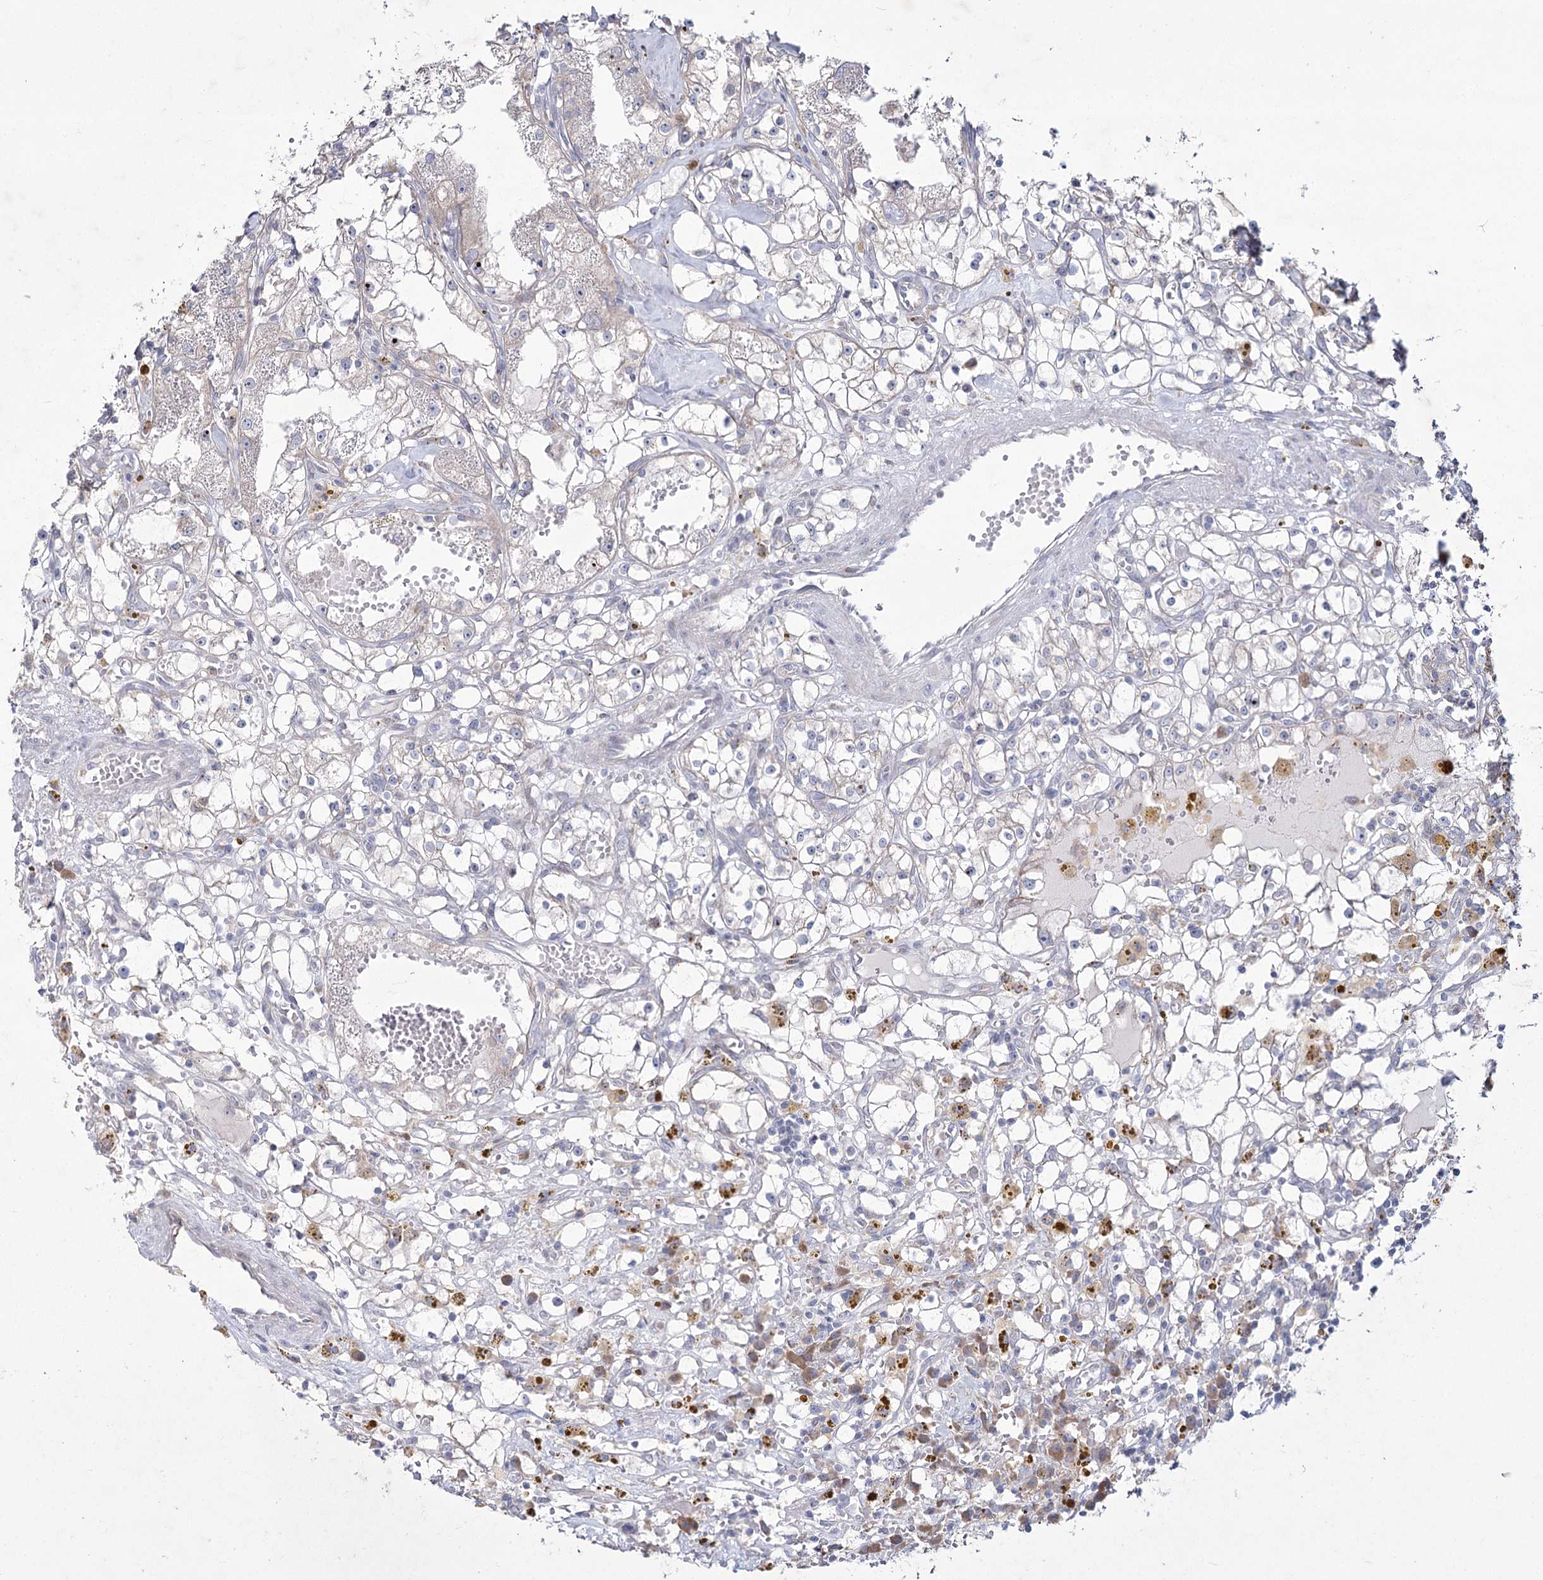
{"staining": {"intensity": "negative", "quantity": "none", "location": "none"}, "tissue": "renal cancer", "cell_type": "Tumor cells", "image_type": "cancer", "snomed": [{"axis": "morphology", "description": "Adenocarcinoma, NOS"}, {"axis": "topography", "description": "Kidney"}], "caption": "Tumor cells are negative for protein expression in human renal adenocarcinoma.", "gene": "NIPAL4", "patient": {"sex": "male", "age": 56}}